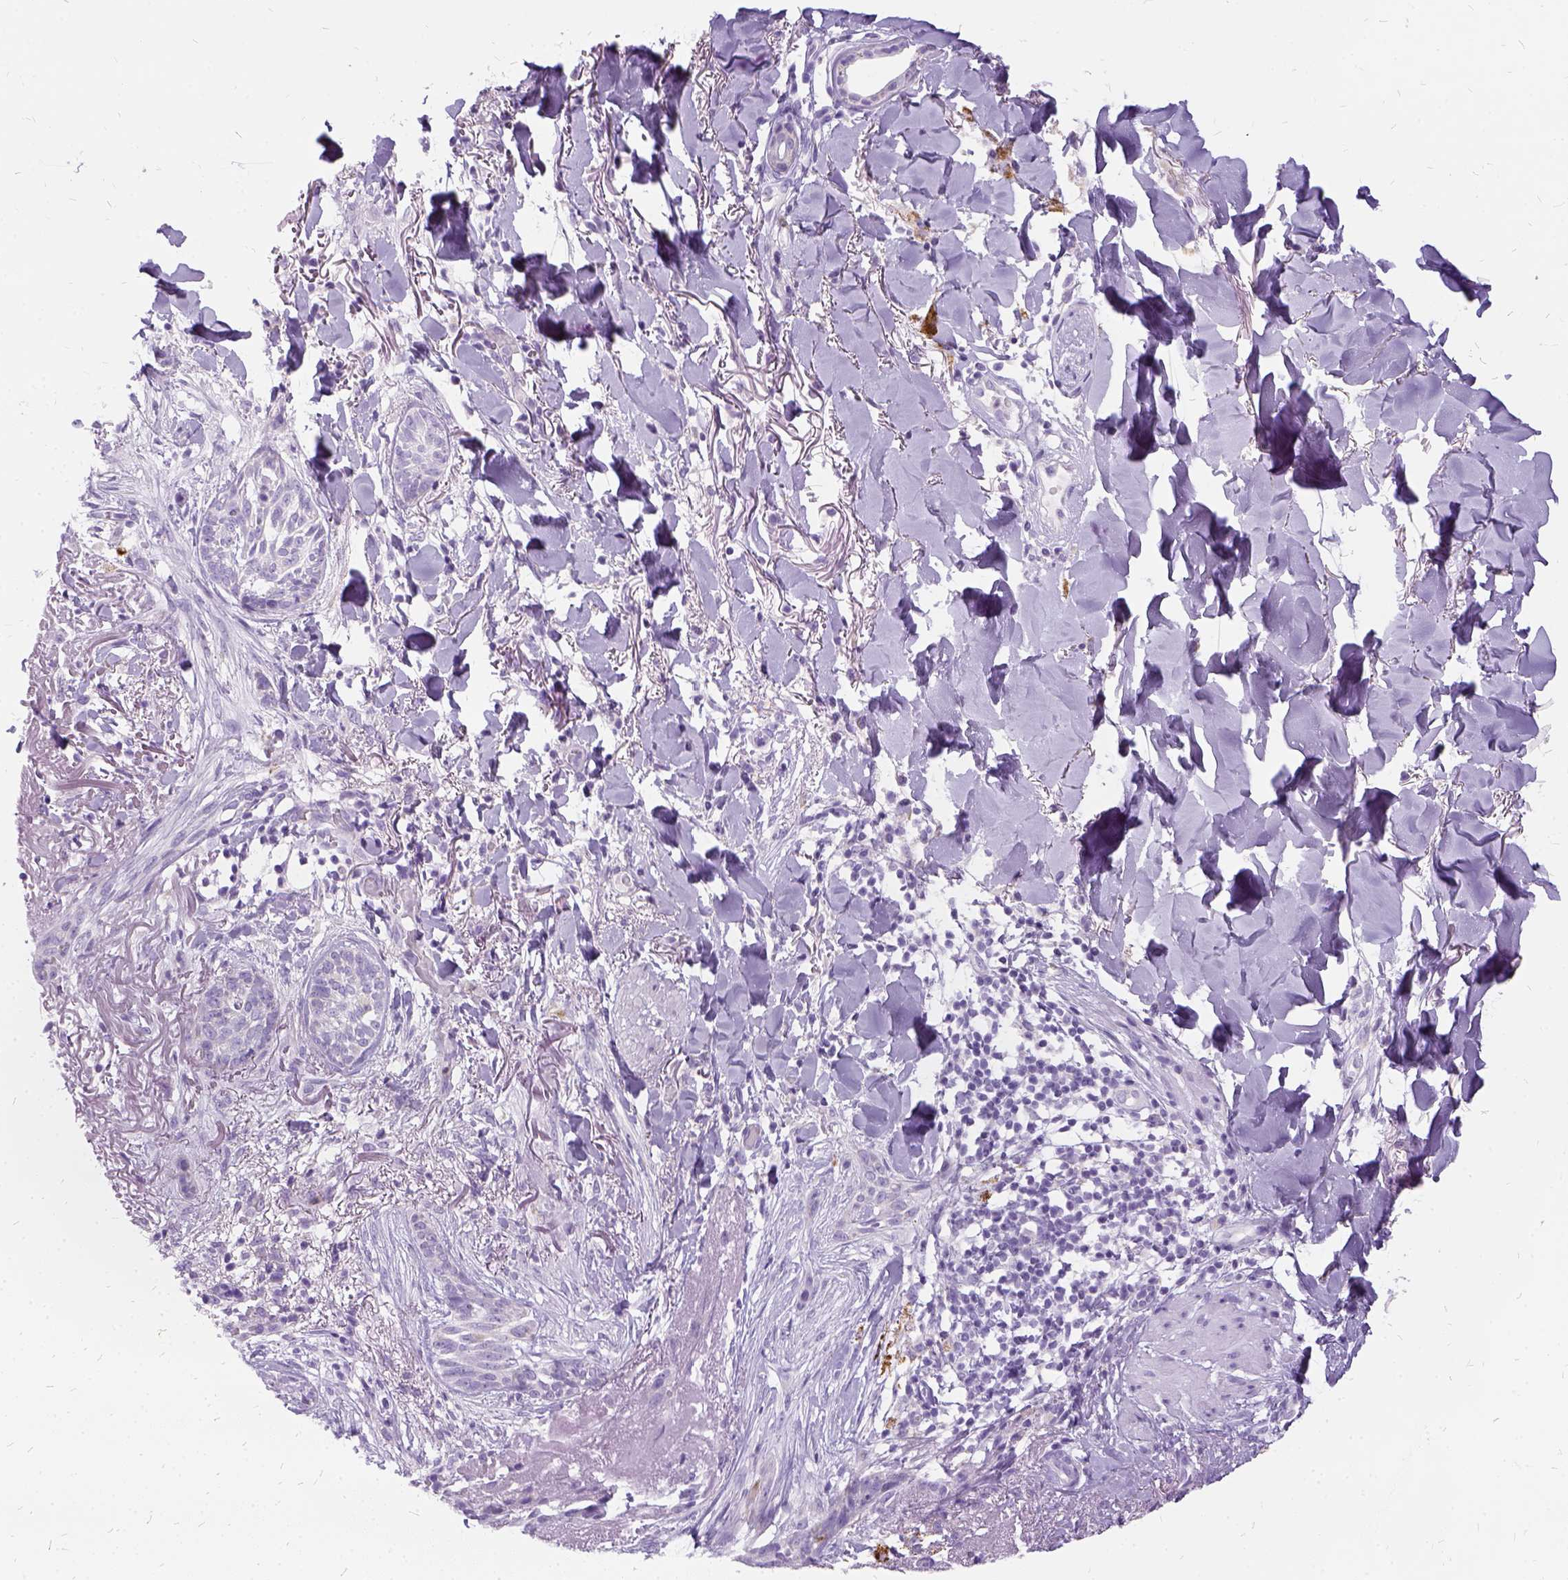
{"staining": {"intensity": "negative", "quantity": "none", "location": "none"}, "tissue": "skin cancer", "cell_type": "Tumor cells", "image_type": "cancer", "snomed": [{"axis": "morphology", "description": "Normal tissue, NOS"}, {"axis": "morphology", "description": "Basal cell carcinoma"}, {"axis": "topography", "description": "Skin"}], "caption": "The photomicrograph demonstrates no significant expression in tumor cells of skin basal cell carcinoma.", "gene": "FDX1", "patient": {"sex": "male", "age": 84}}